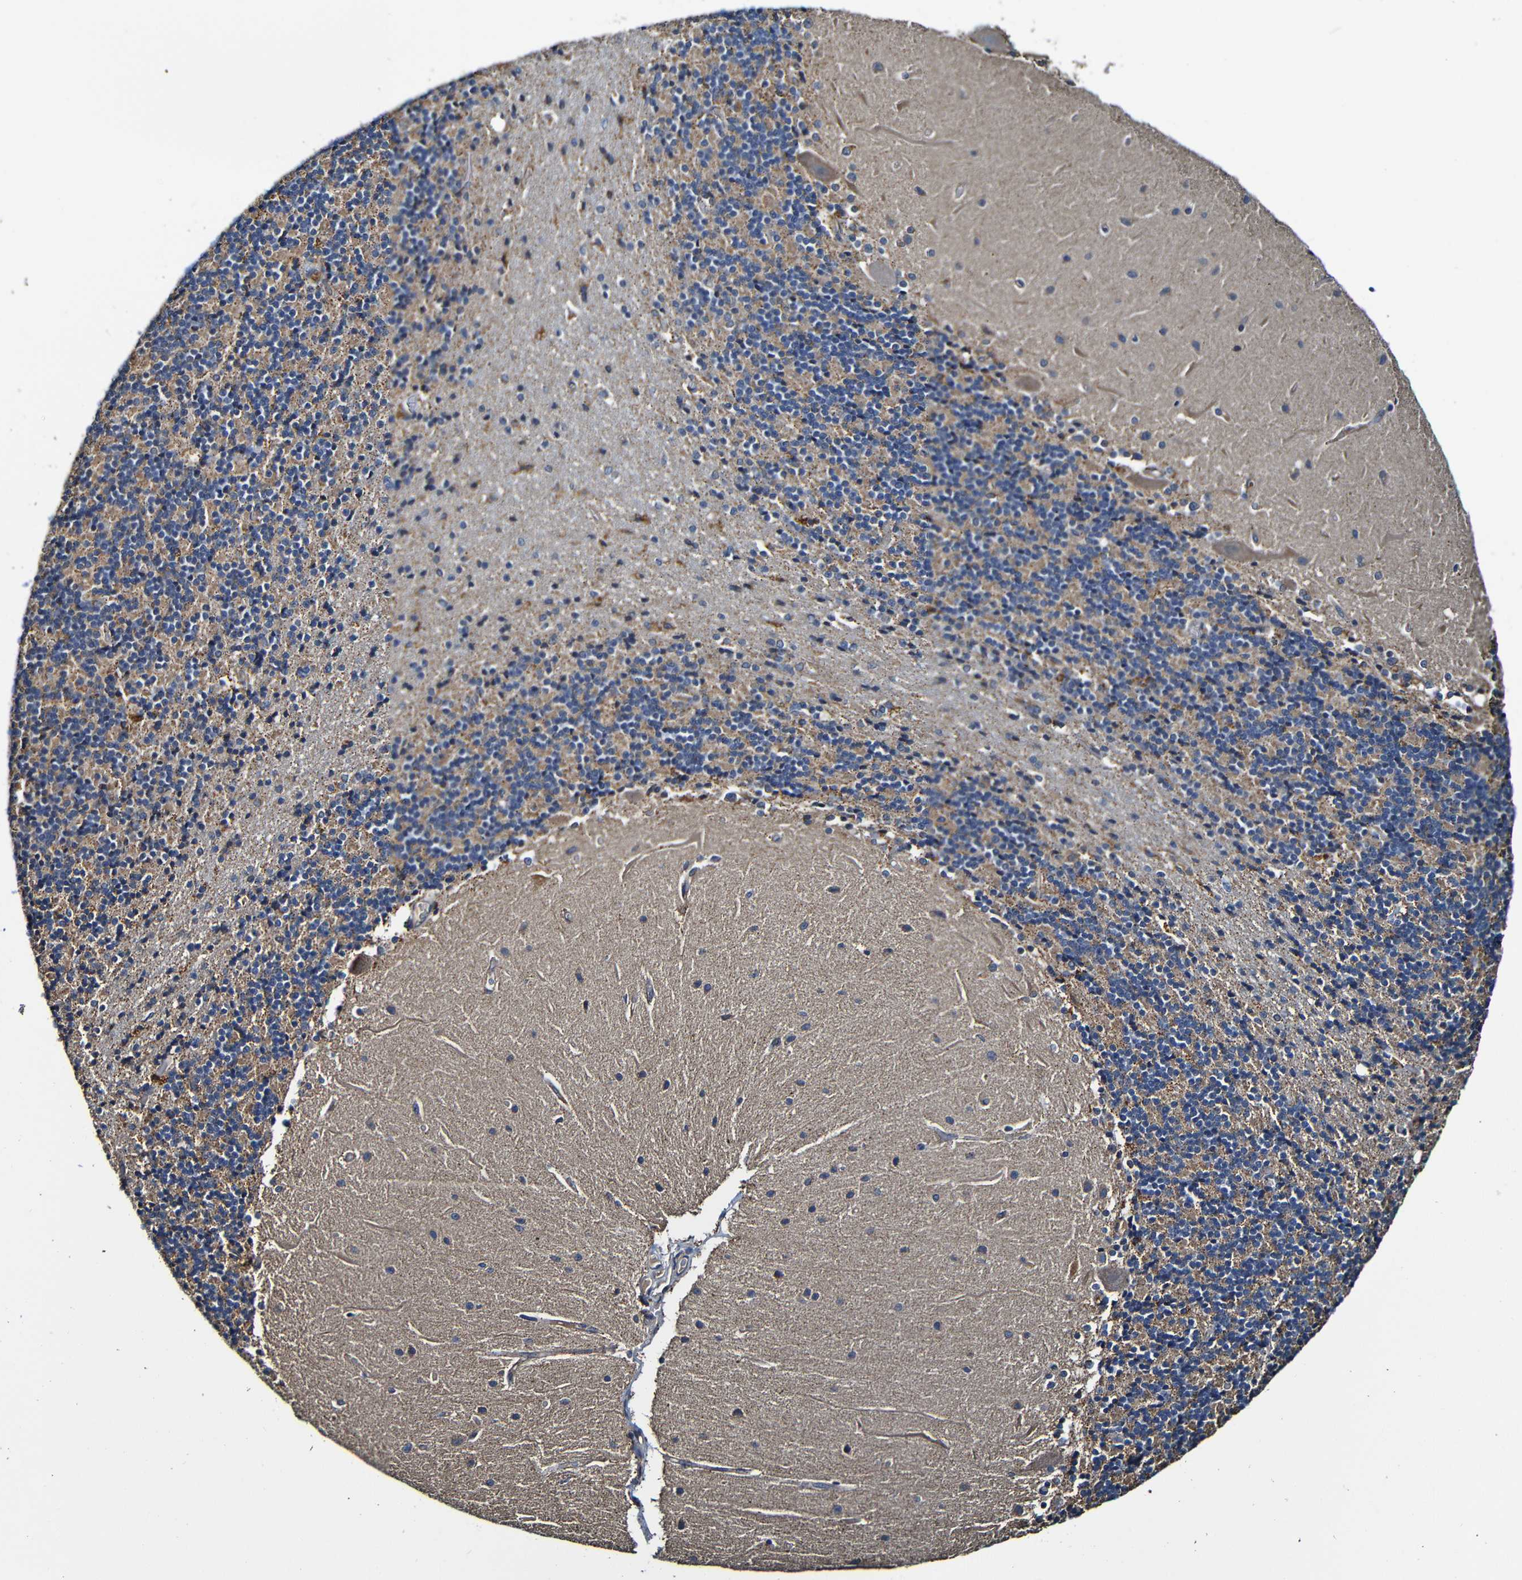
{"staining": {"intensity": "moderate", "quantity": ">75%", "location": "cytoplasmic/membranous"}, "tissue": "cerebellum", "cell_type": "Cells in granular layer", "image_type": "normal", "snomed": [{"axis": "morphology", "description": "Normal tissue, NOS"}, {"axis": "topography", "description": "Cerebellum"}], "caption": "The micrograph shows immunohistochemical staining of normal cerebellum. There is moderate cytoplasmic/membranous positivity is present in approximately >75% of cells in granular layer.", "gene": "ADAM15", "patient": {"sex": "female", "age": 54}}